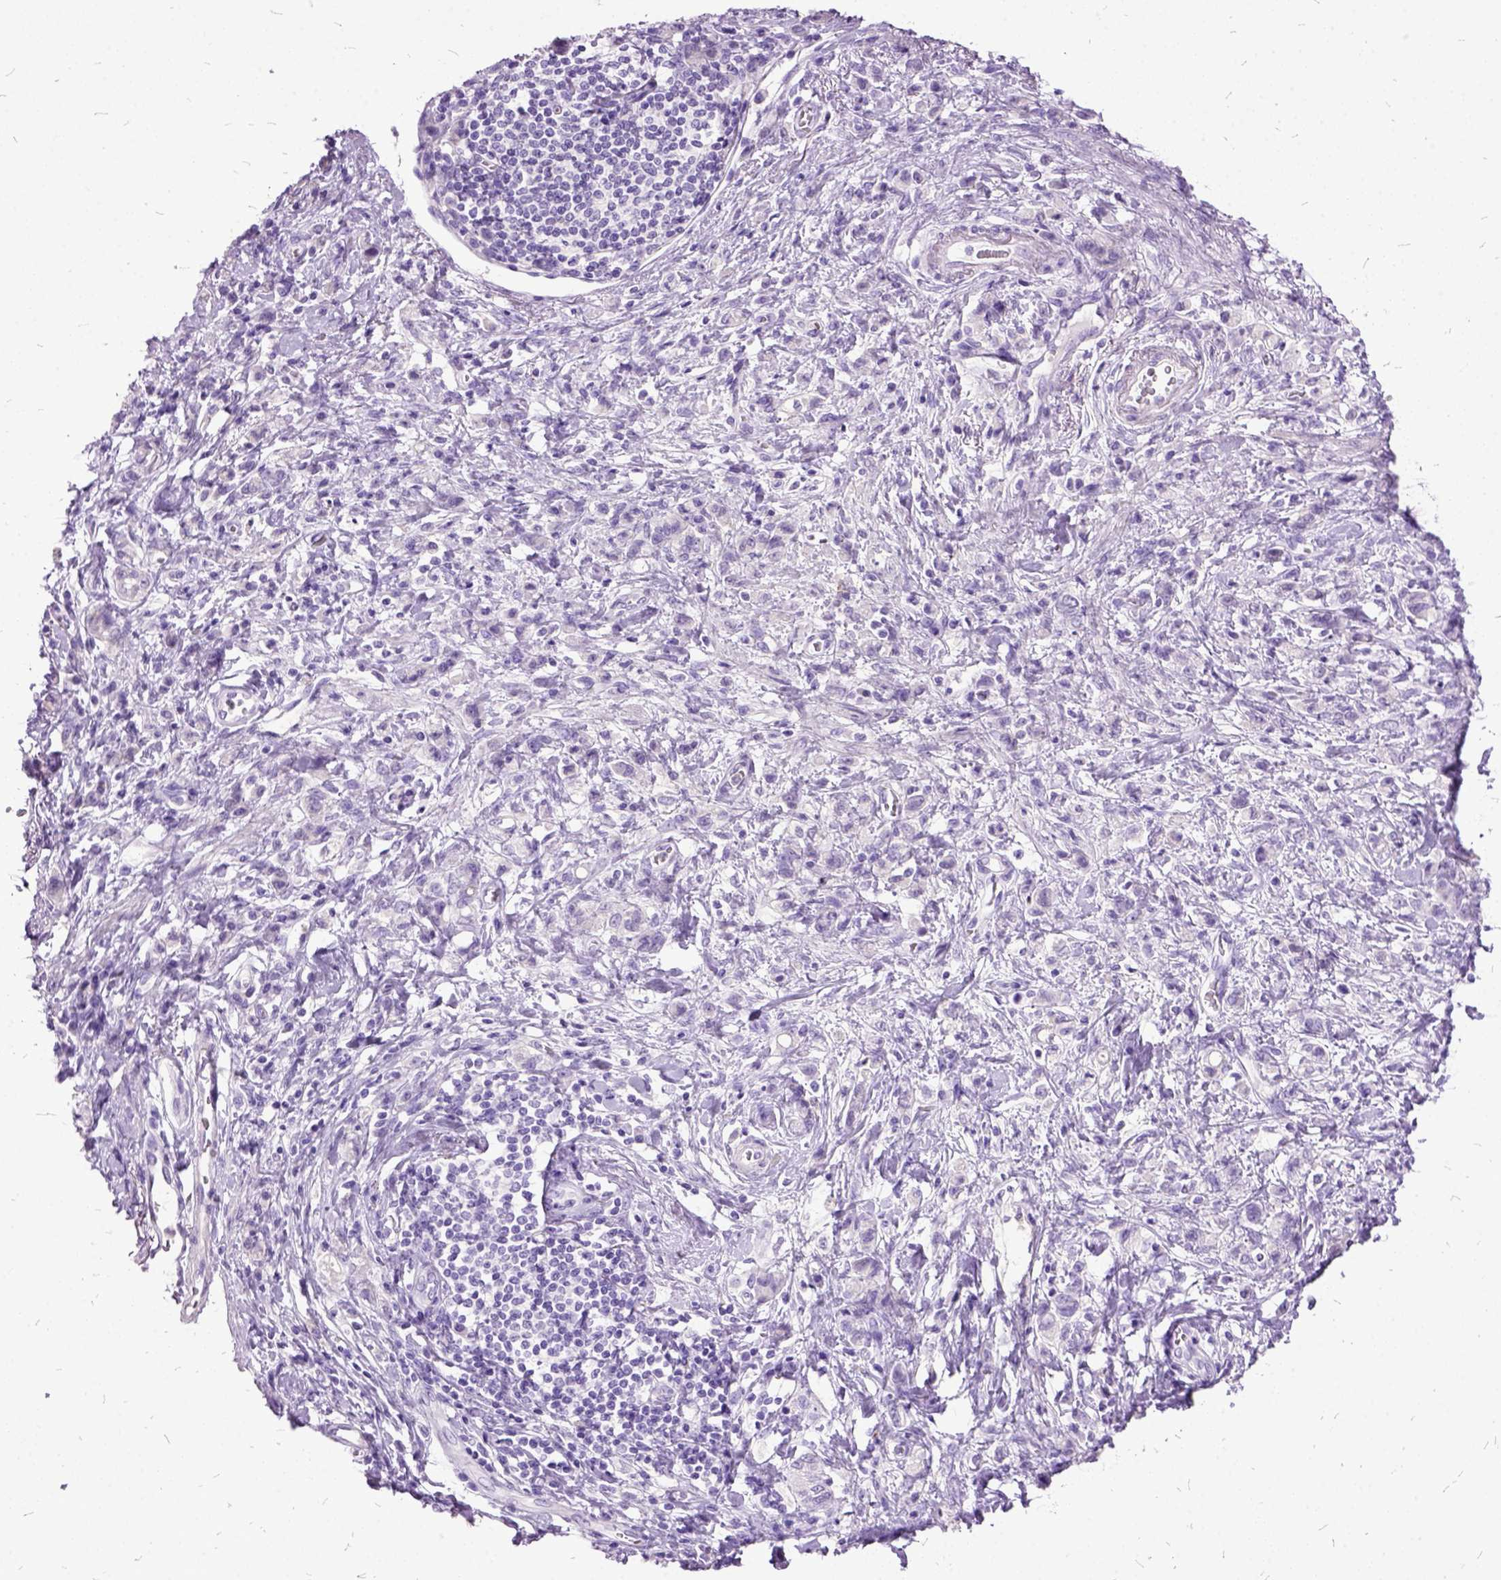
{"staining": {"intensity": "negative", "quantity": "none", "location": "none"}, "tissue": "stomach cancer", "cell_type": "Tumor cells", "image_type": "cancer", "snomed": [{"axis": "morphology", "description": "Adenocarcinoma, NOS"}, {"axis": "topography", "description": "Stomach"}], "caption": "Tumor cells are negative for protein expression in human stomach cancer. Brightfield microscopy of immunohistochemistry stained with DAB (3,3'-diaminobenzidine) (brown) and hematoxylin (blue), captured at high magnification.", "gene": "MME", "patient": {"sex": "male", "age": 77}}